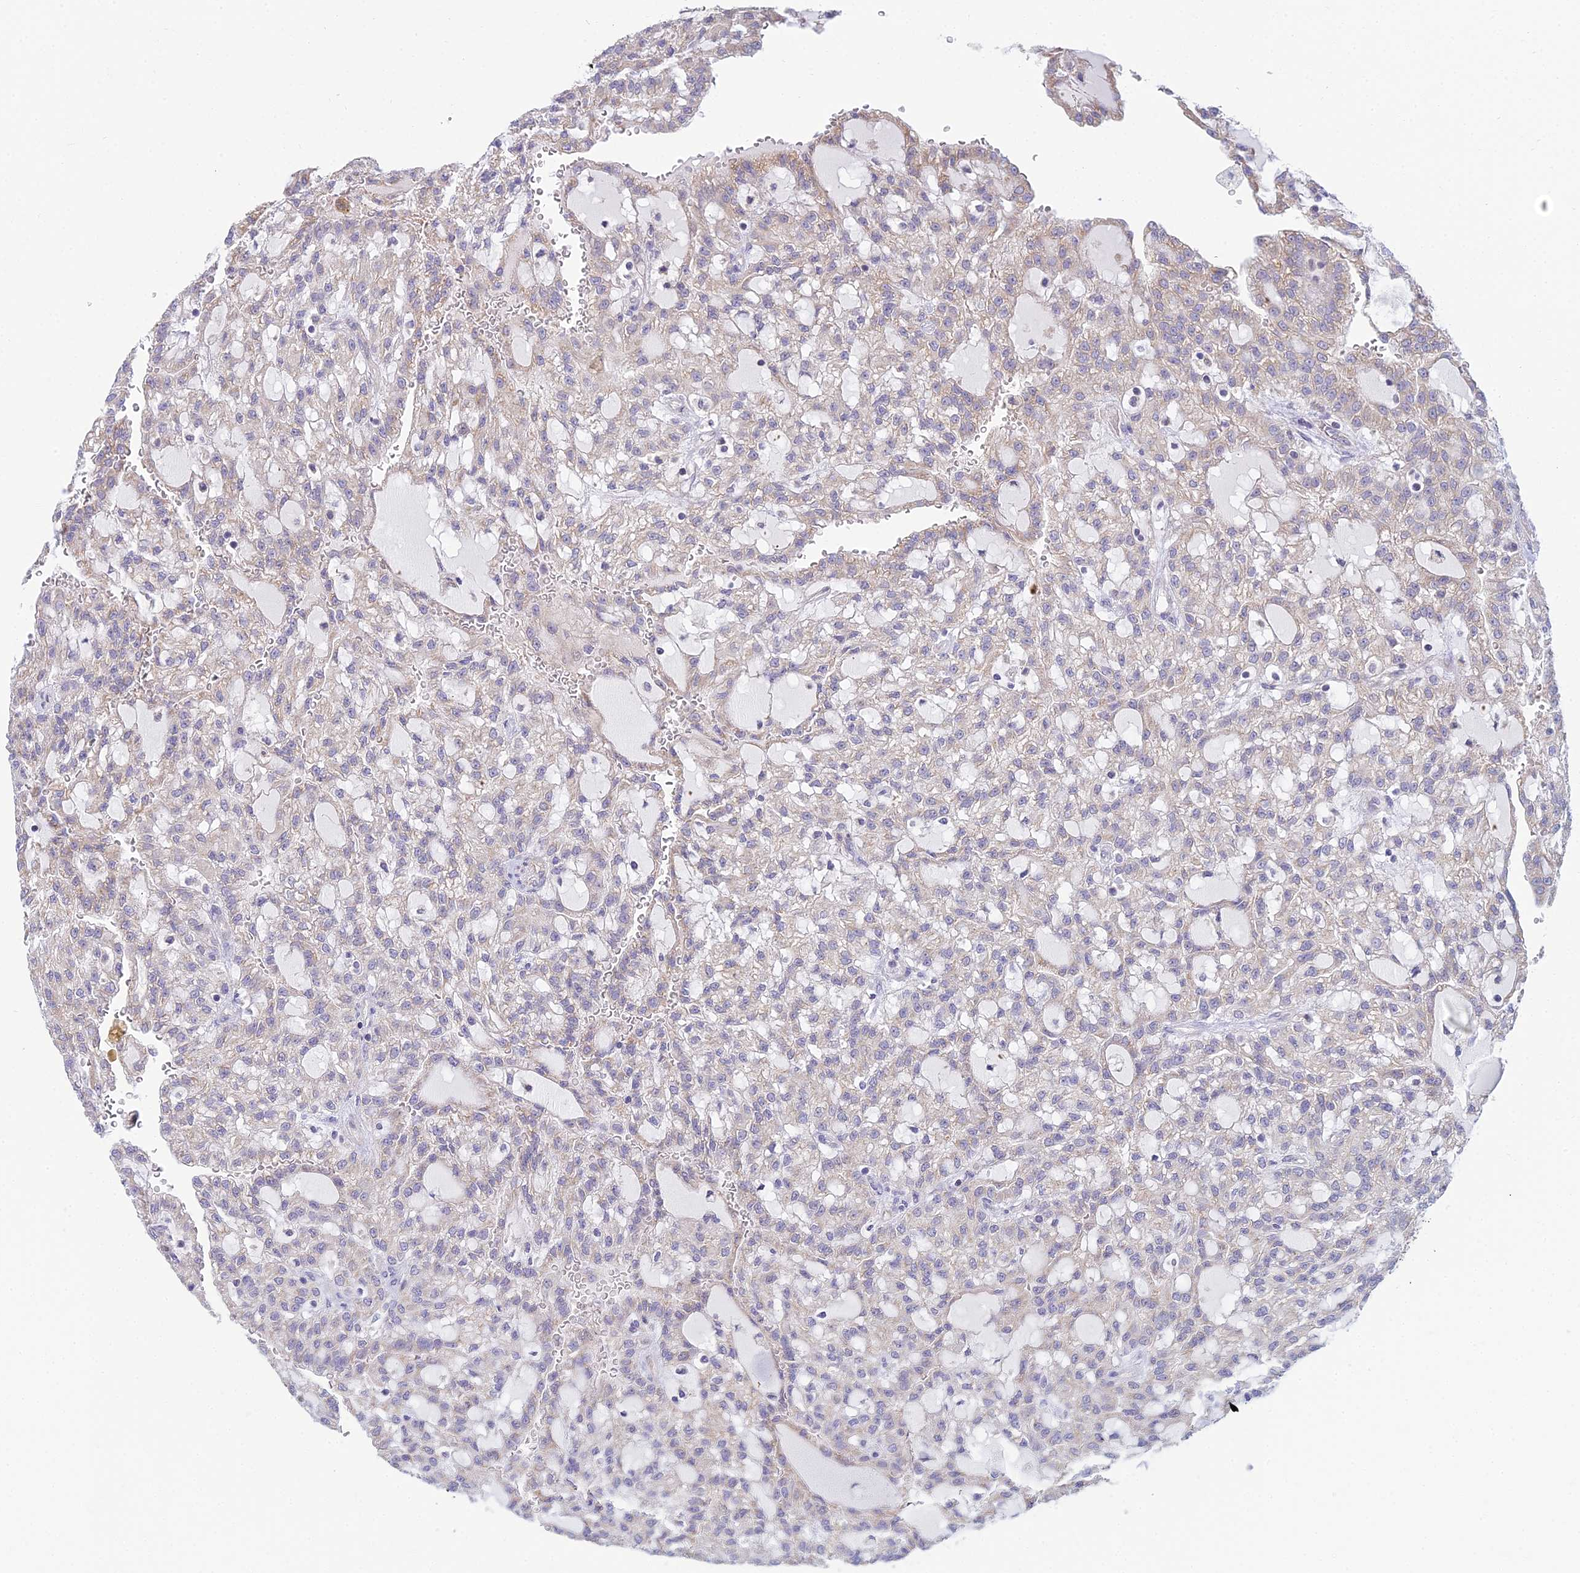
{"staining": {"intensity": "negative", "quantity": "none", "location": "none"}, "tissue": "renal cancer", "cell_type": "Tumor cells", "image_type": "cancer", "snomed": [{"axis": "morphology", "description": "Adenocarcinoma, NOS"}, {"axis": "topography", "description": "Kidney"}], "caption": "This is a micrograph of immunohistochemistry staining of renal cancer, which shows no staining in tumor cells.", "gene": "CFAP206", "patient": {"sex": "male", "age": 63}}